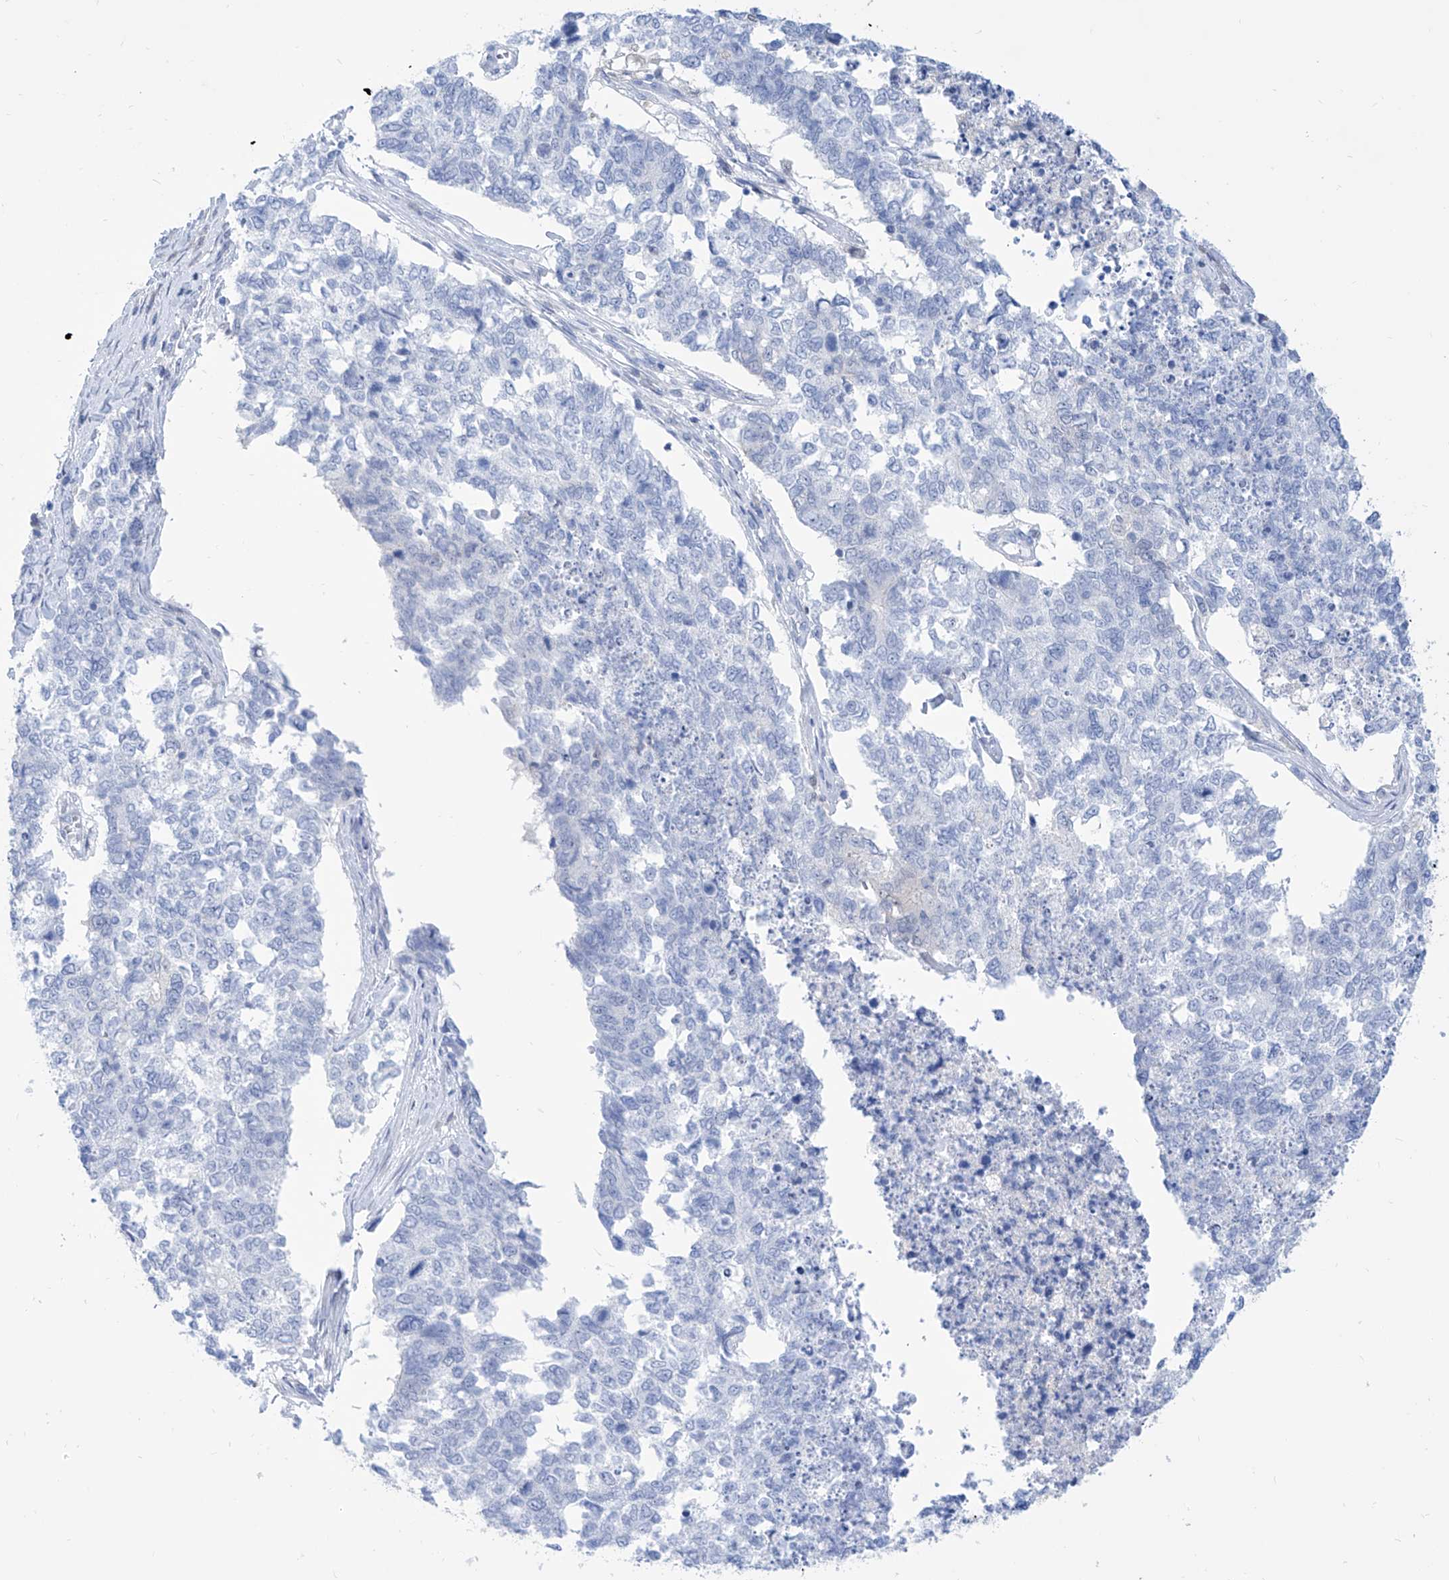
{"staining": {"intensity": "negative", "quantity": "none", "location": "none"}, "tissue": "cervical cancer", "cell_type": "Tumor cells", "image_type": "cancer", "snomed": [{"axis": "morphology", "description": "Squamous cell carcinoma, NOS"}, {"axis": "topography", "description": "Cervix"}], "caption": "Tumor cells are negative for protein expression in human cervical squamous cell carcinoma.", "gene": "PDXK", "patient": {"sex": "female", "age": 63}}